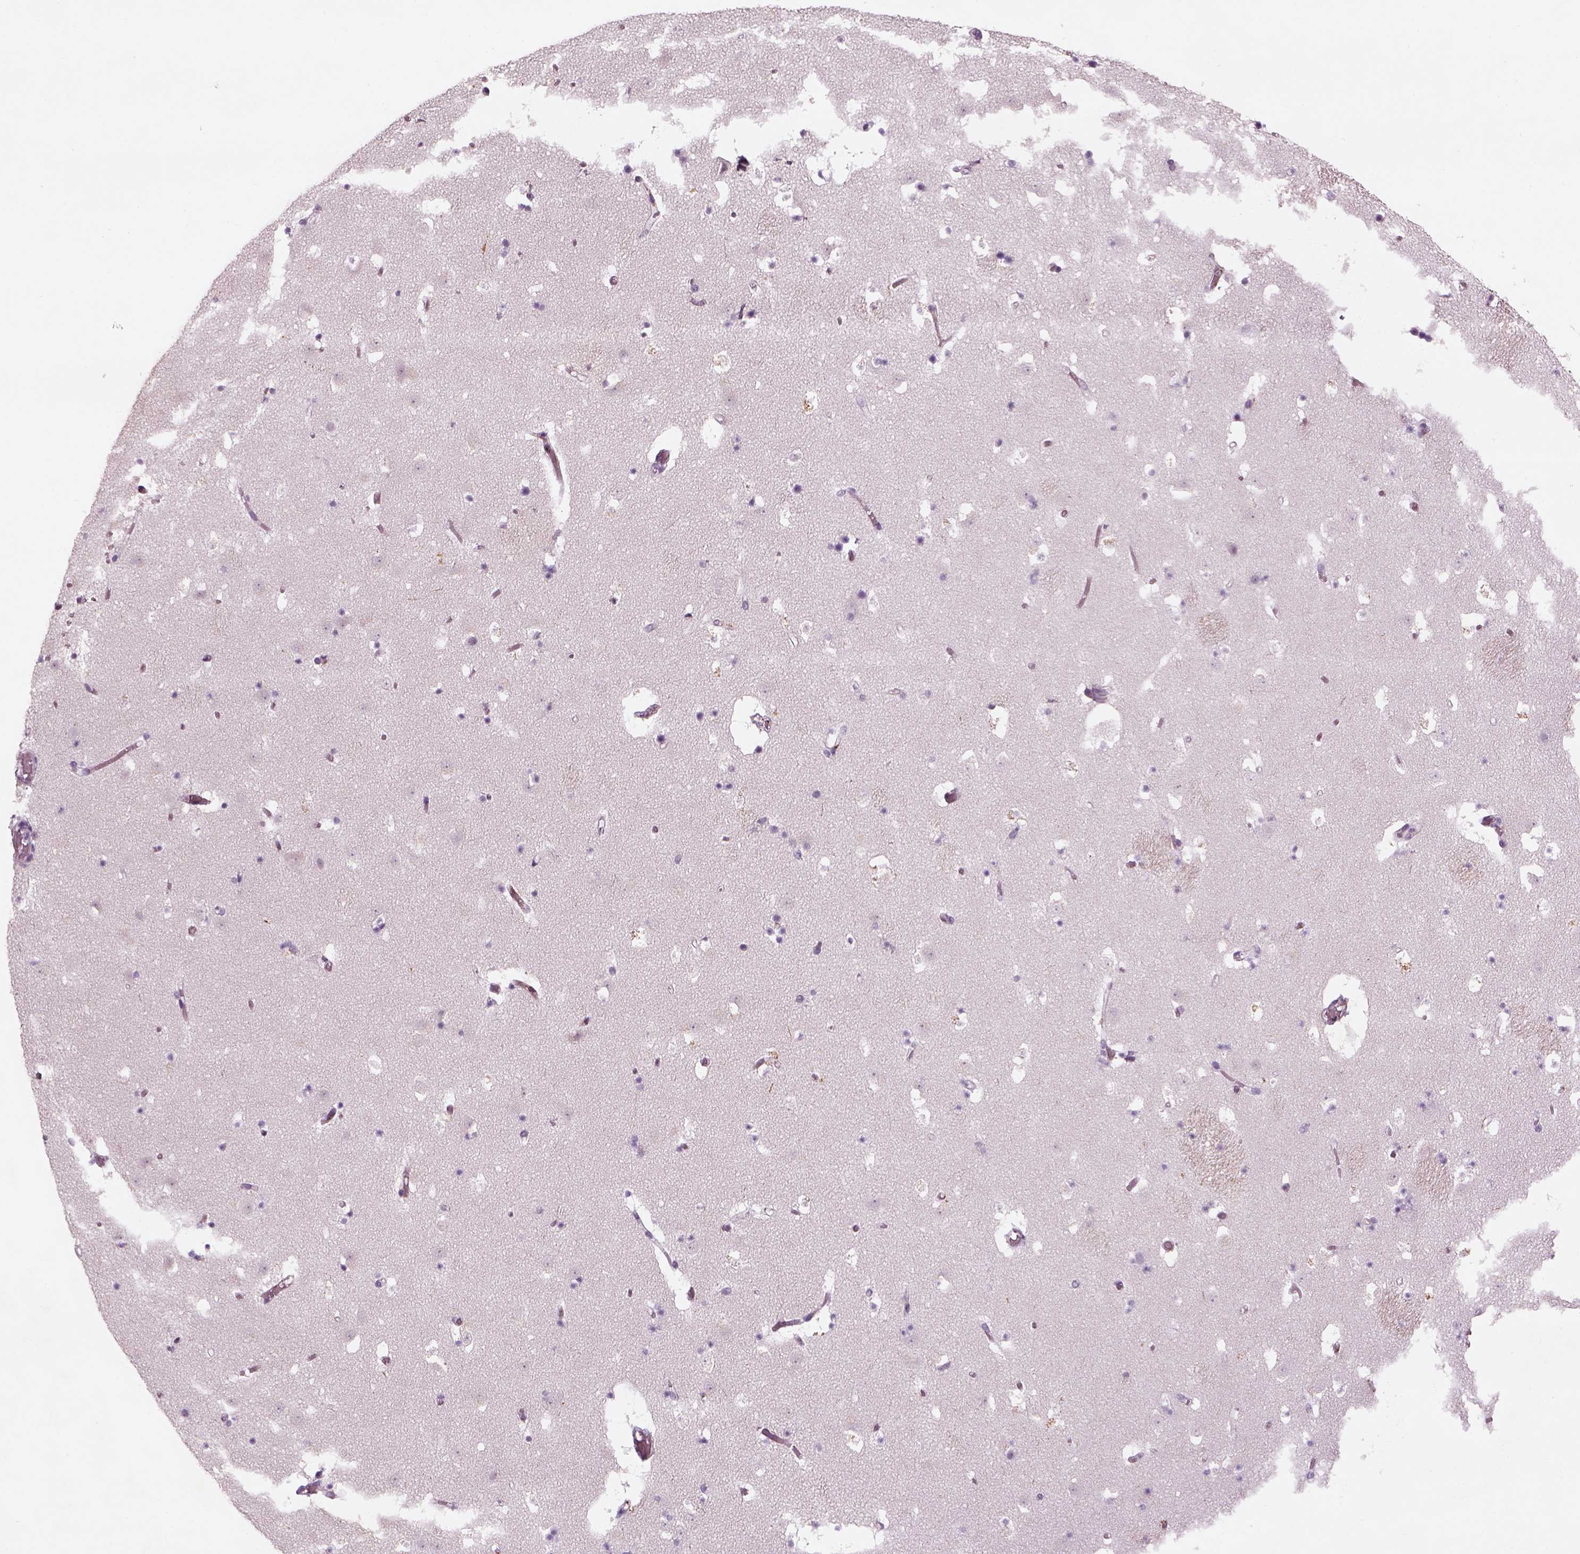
{"staining": {"intensity": "negative", "quantity": "none", "location": "none"}, "tissue": "caudate", "cell_type": "Glial cells", "image_type": "normal", "snomed": [{"axis": "morphology", "description": "Normal tissue, NOS"}, {"axis": "topography", "description": "Lateral ventricle wall"}], "caption": "Glial cells show no significant positivity in benign caudate. Brightfield microscopy of immunohistochemistry (IHC) stained with DAB (brown) and hematoxylin (blue), captured at high magnification.", "gene": "PABPC1L2A", "patient": {"sex": "female", "age": 42}}